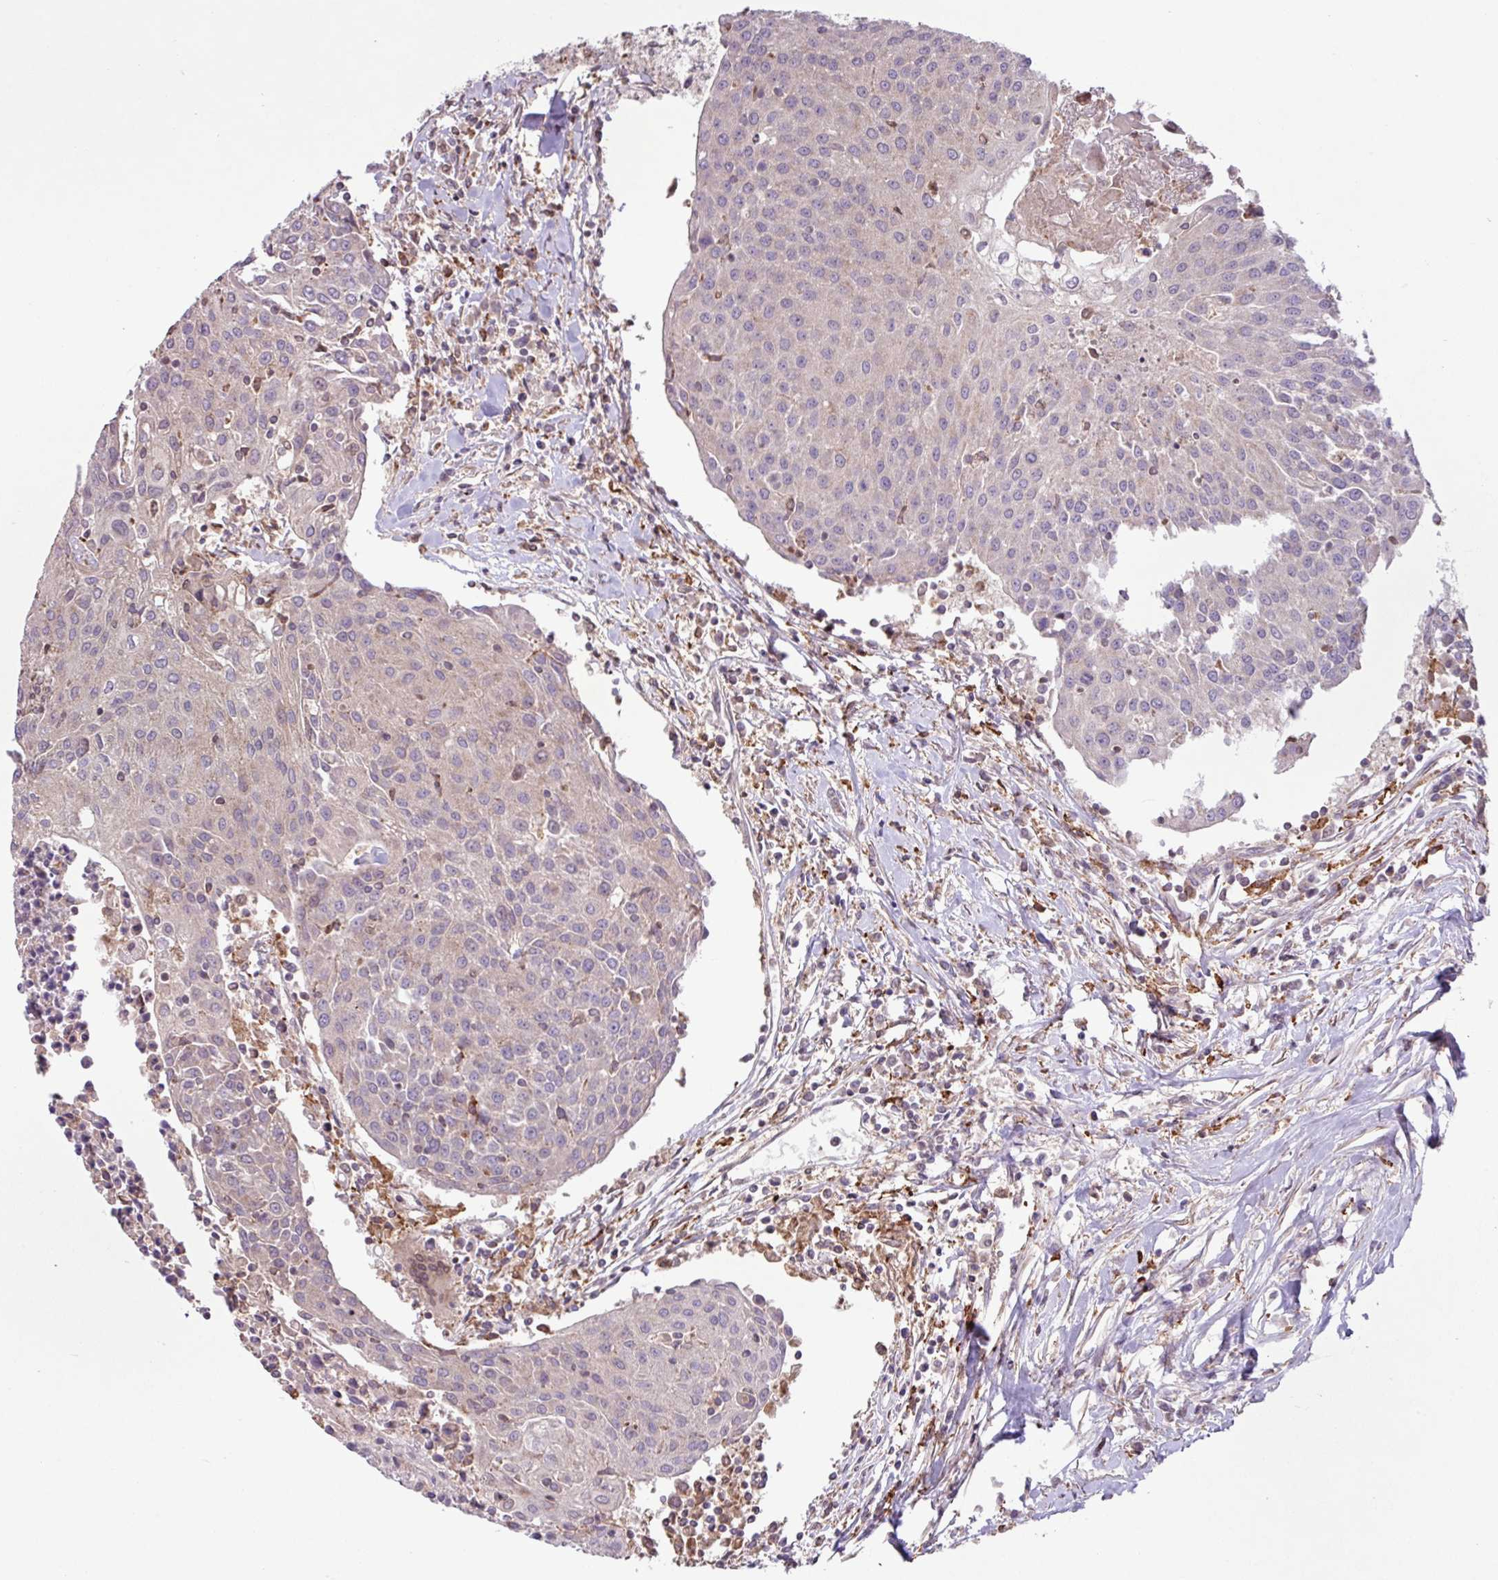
{"staining": {"intensity": "weak", "quantity": "<25%", "location": "cytoplasmic/membranous"}, "tissue": "urothelial cancer", "cell_type": "Tumor cells", "image_type": "cancer", "snomed": [{"axis": "morphology", "description": "Urothelial carcinoma, High grade"}, {"axis": "topography", "description": "Urinary bladder"}], "caption": "Tumor cells are negative for protein expression in human urothelial cancer.", "gene": "ARHGEF25", "patient": {"sex": "female", "age": 85}}